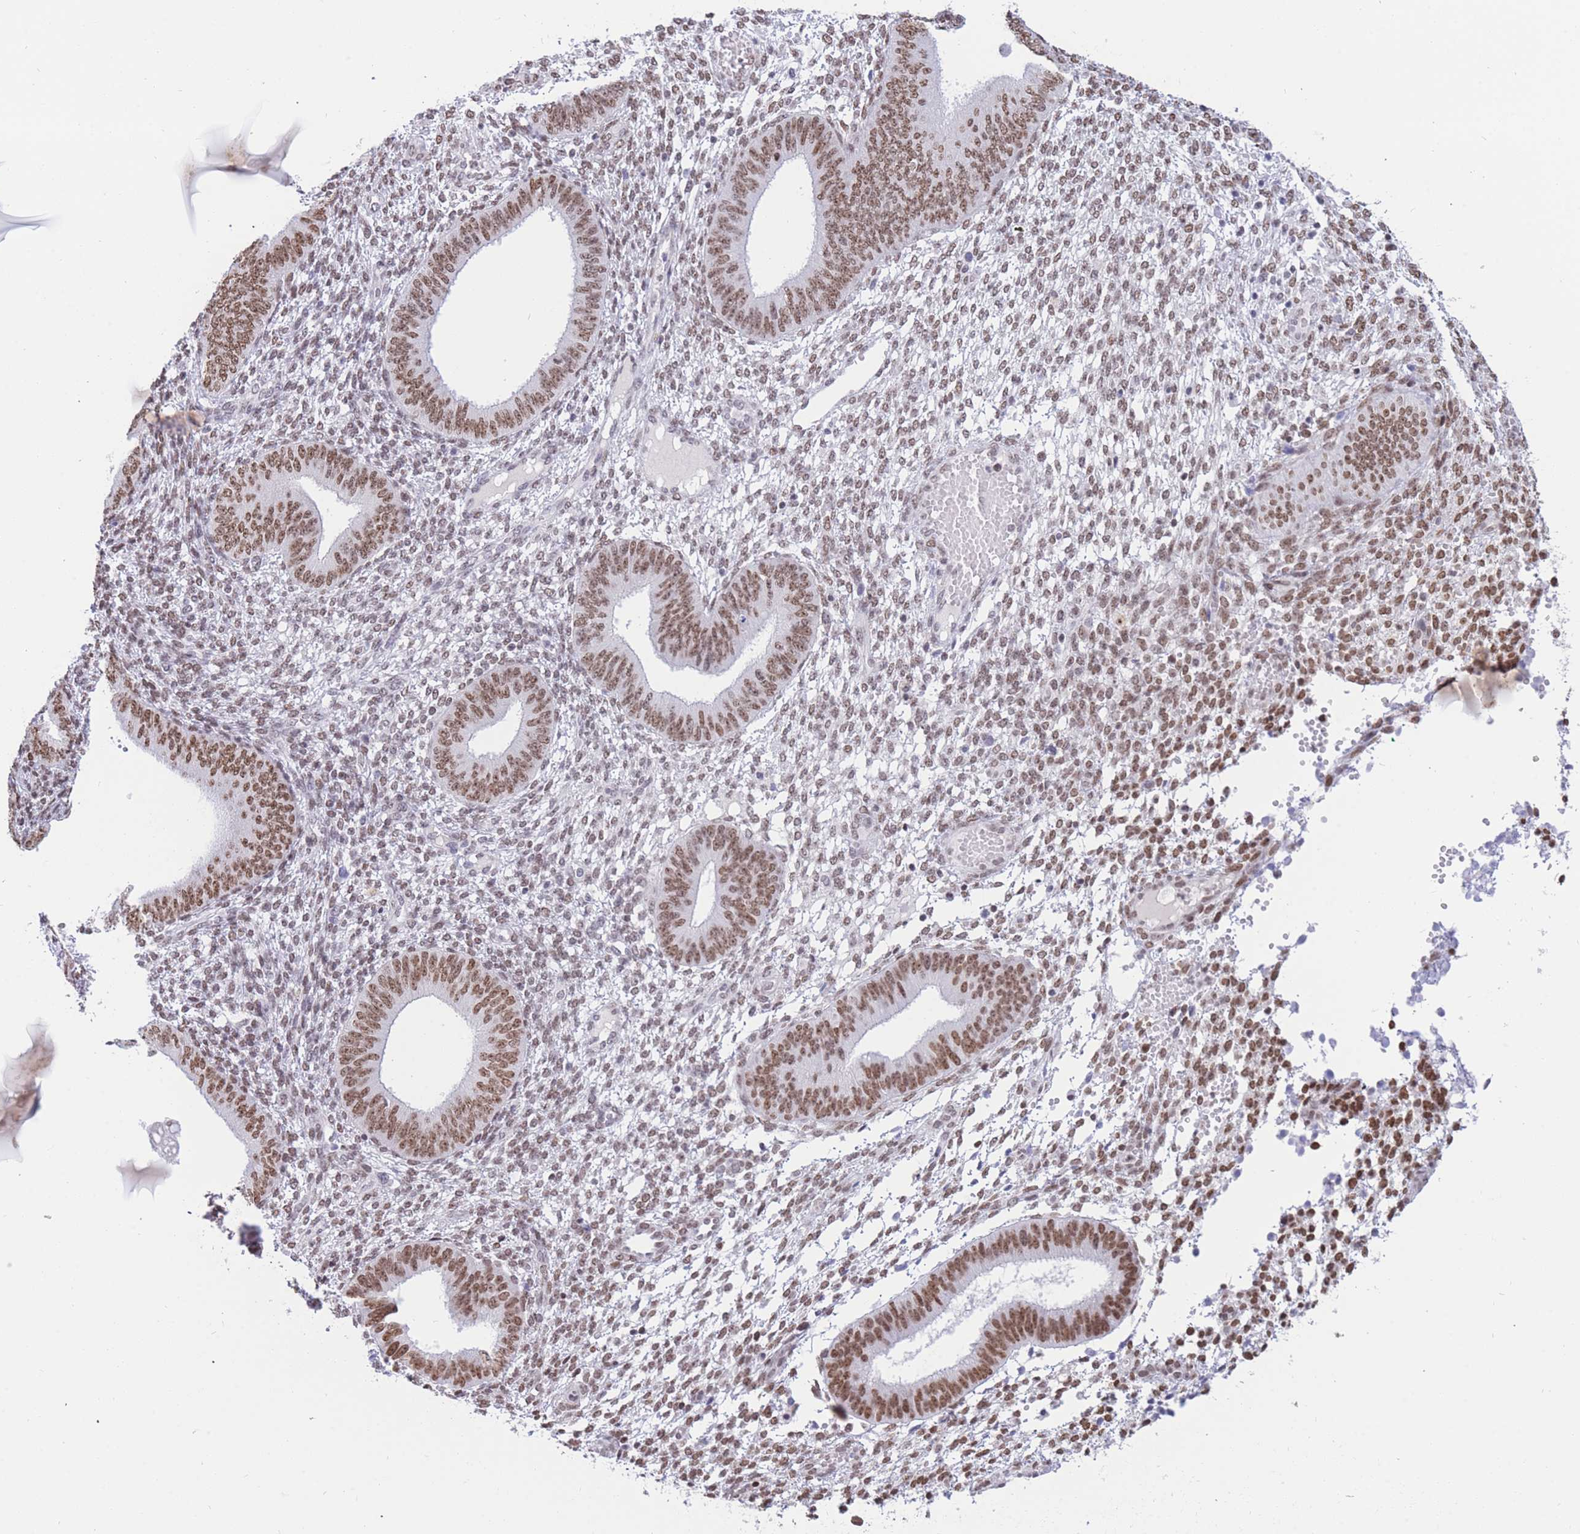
{"staining": {"intensity": "weak", "quantity": ">75%", "location": "nuclear"}, "tissue": "endometrium", "cell_type": "Cells in endometrial stroma", "image_type": "normal", "snomed": [{"axis": "morphology", "description": "Normal tissue, NOS"}, {"axis": "topography", "description": "Endometrium"}], "caption": "About >75% of cells in endometrial stroma in normal endometrium demonstrate weak nuclear protein staining as visualized by brown immunohistochemical staining.", "gene": "HMGN1", "patient": {"sex": "female", "age": 49}}